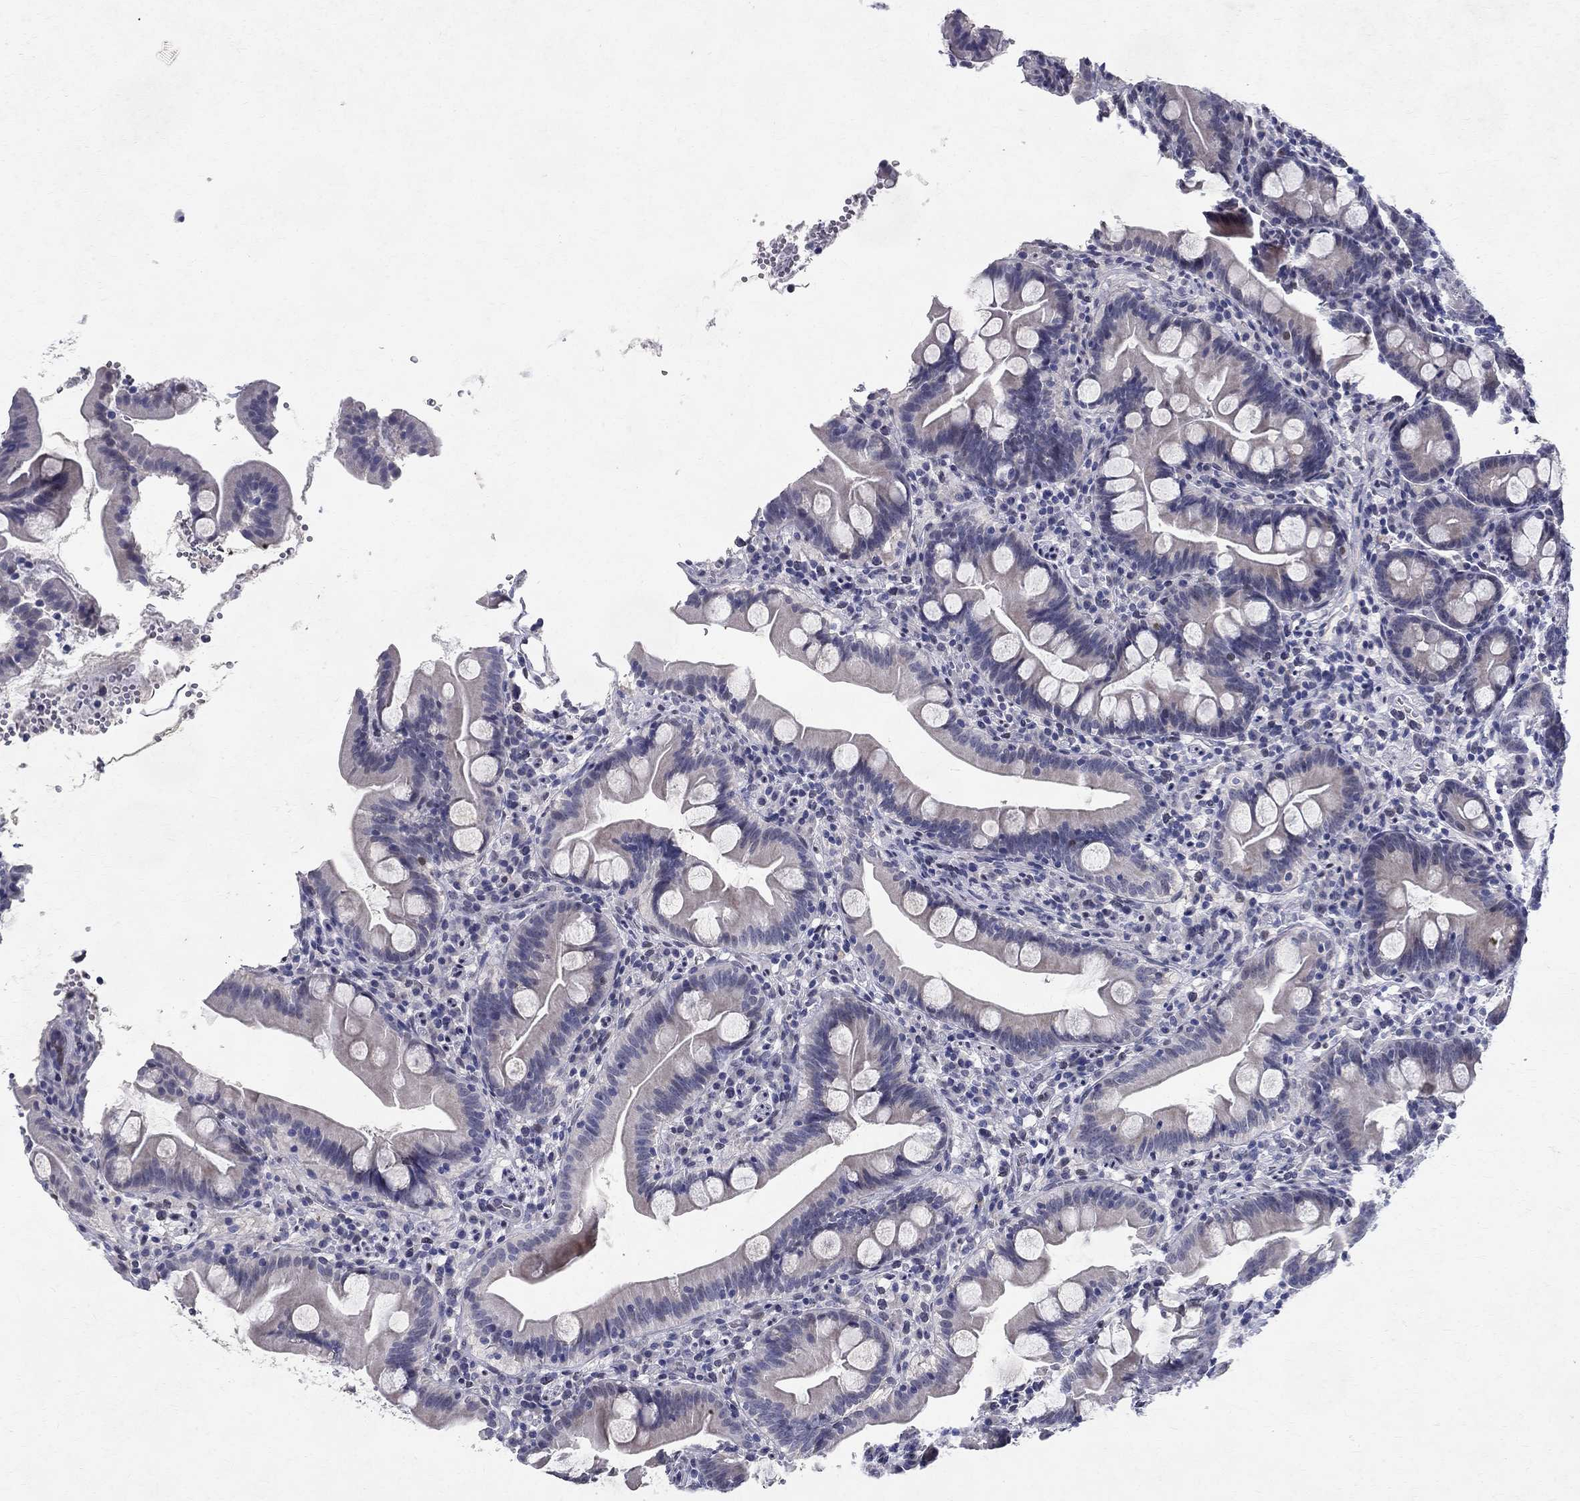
{"staining": {"intensity": "negative", "quantity": "none", "location": "none"}, "tissue": "small intestine", "cell_type": "Glandular cells", "image_type": "normal", "snomed": [{"axis": "morphology", "description": "Normal tissue, NOS"}, {"axis": "topography", "description": "Small intestine"}], "caption": "Immunohistochemical staining of normal human small intestine demonstrates no significant staining in glandular cells.", "gene": "RBFOX1", "patient": {"sex": "female", "age": 44}}